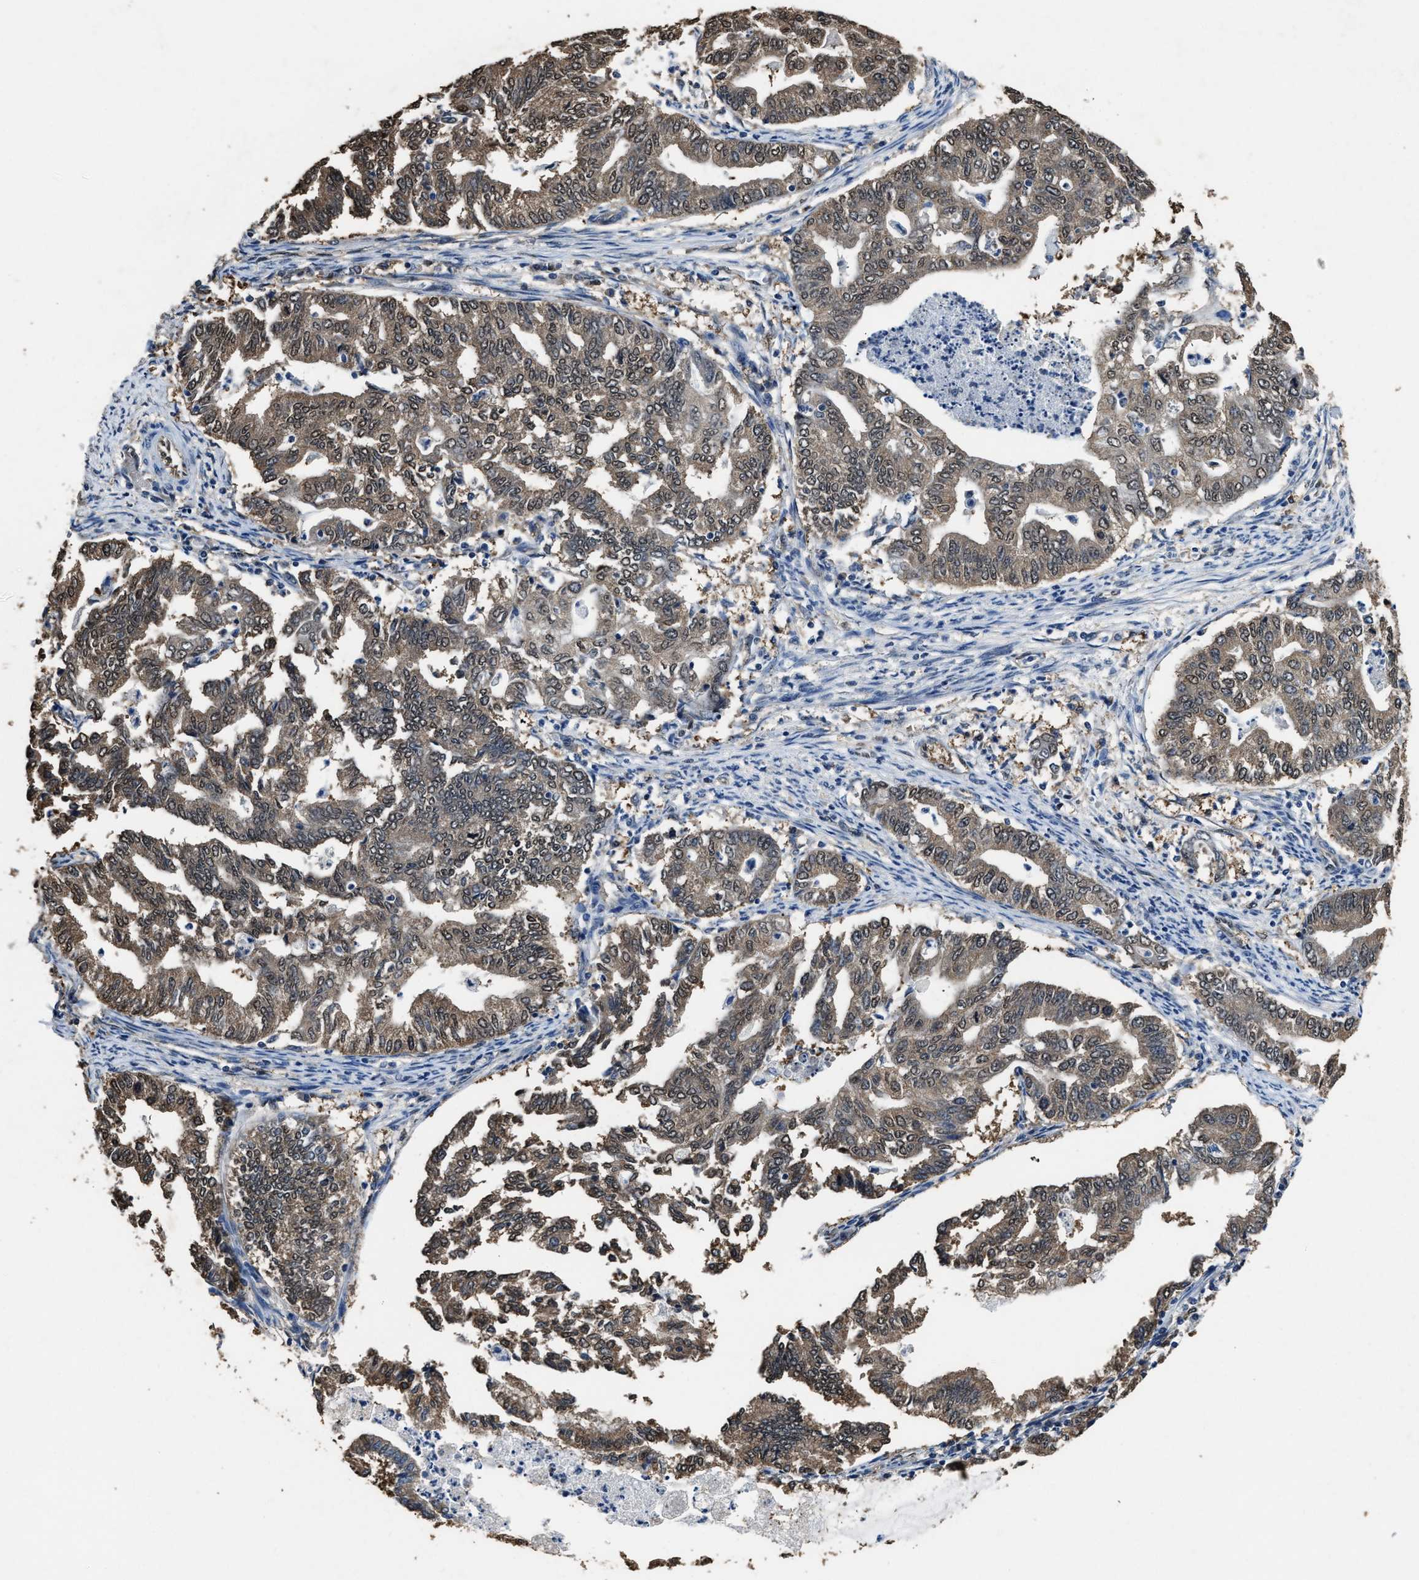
{"staining": {"intensity": "moderate", "quantity": ">75%", "location": "cytoplasmic/membranous,nuclear"}, "tissue": "endometrial cancer", "cell_type": "Tumor cells", "image_type": "cancer", "snomed": [{"axis": "morphology", "description": "Adenocarcinoma, NOS"}, {"axis": "topography", "description": "Endometrium"}], "caption": "This histopathology image exhibits endometrial adenocarcinoma stained with immunohistochemistry to label a protein in brown. The cytoplasmic/membranous and nuclear of tumor cells show moderate positivity for the protein. Nuclei are counter-stained blue.", "gene": "YWHAE", "patient": {"sex": "female", "age": 79}}